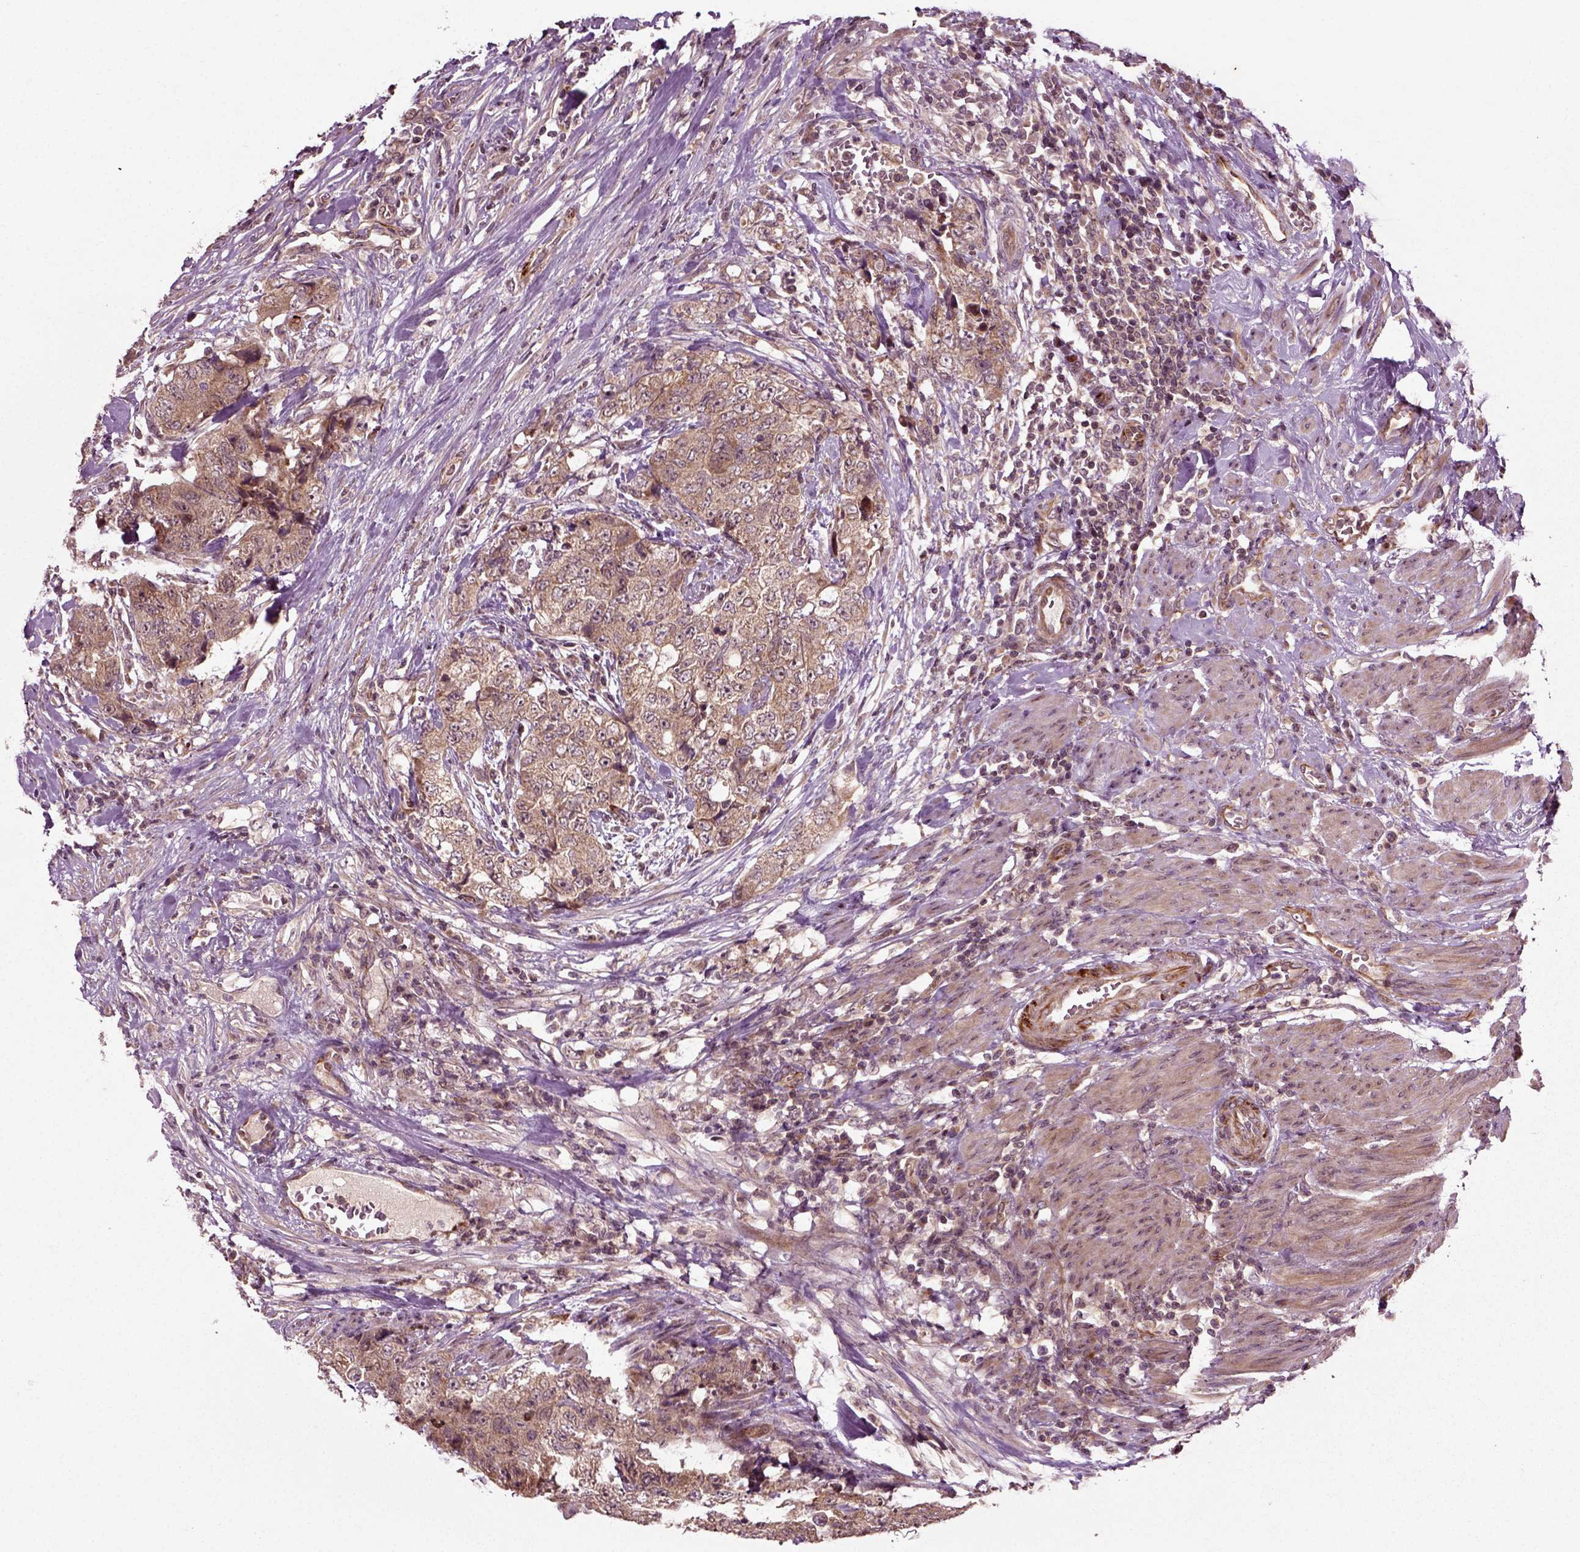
{"staining": {"intensity": "weak", "quantity": ">75%", "location": "cytoplasmic/membranous"}, "tissue": "urothelial cancer", "cell_type": "Tumor cells", "image_type": "cancer", "snomed": [{"axis": "morphology", "description": "Urothelial carcinoma, High grade"}, {"axis": "topography", "description": "Urinary bladder"}], "caption": "Weak cytoplasmic/membranous protein positivity is present in approximately >75% of tumor cells in urothelial carcinoma (high-grade).", "gene": "PLCD3", "patient": {"sex": "female", "age": 78}}